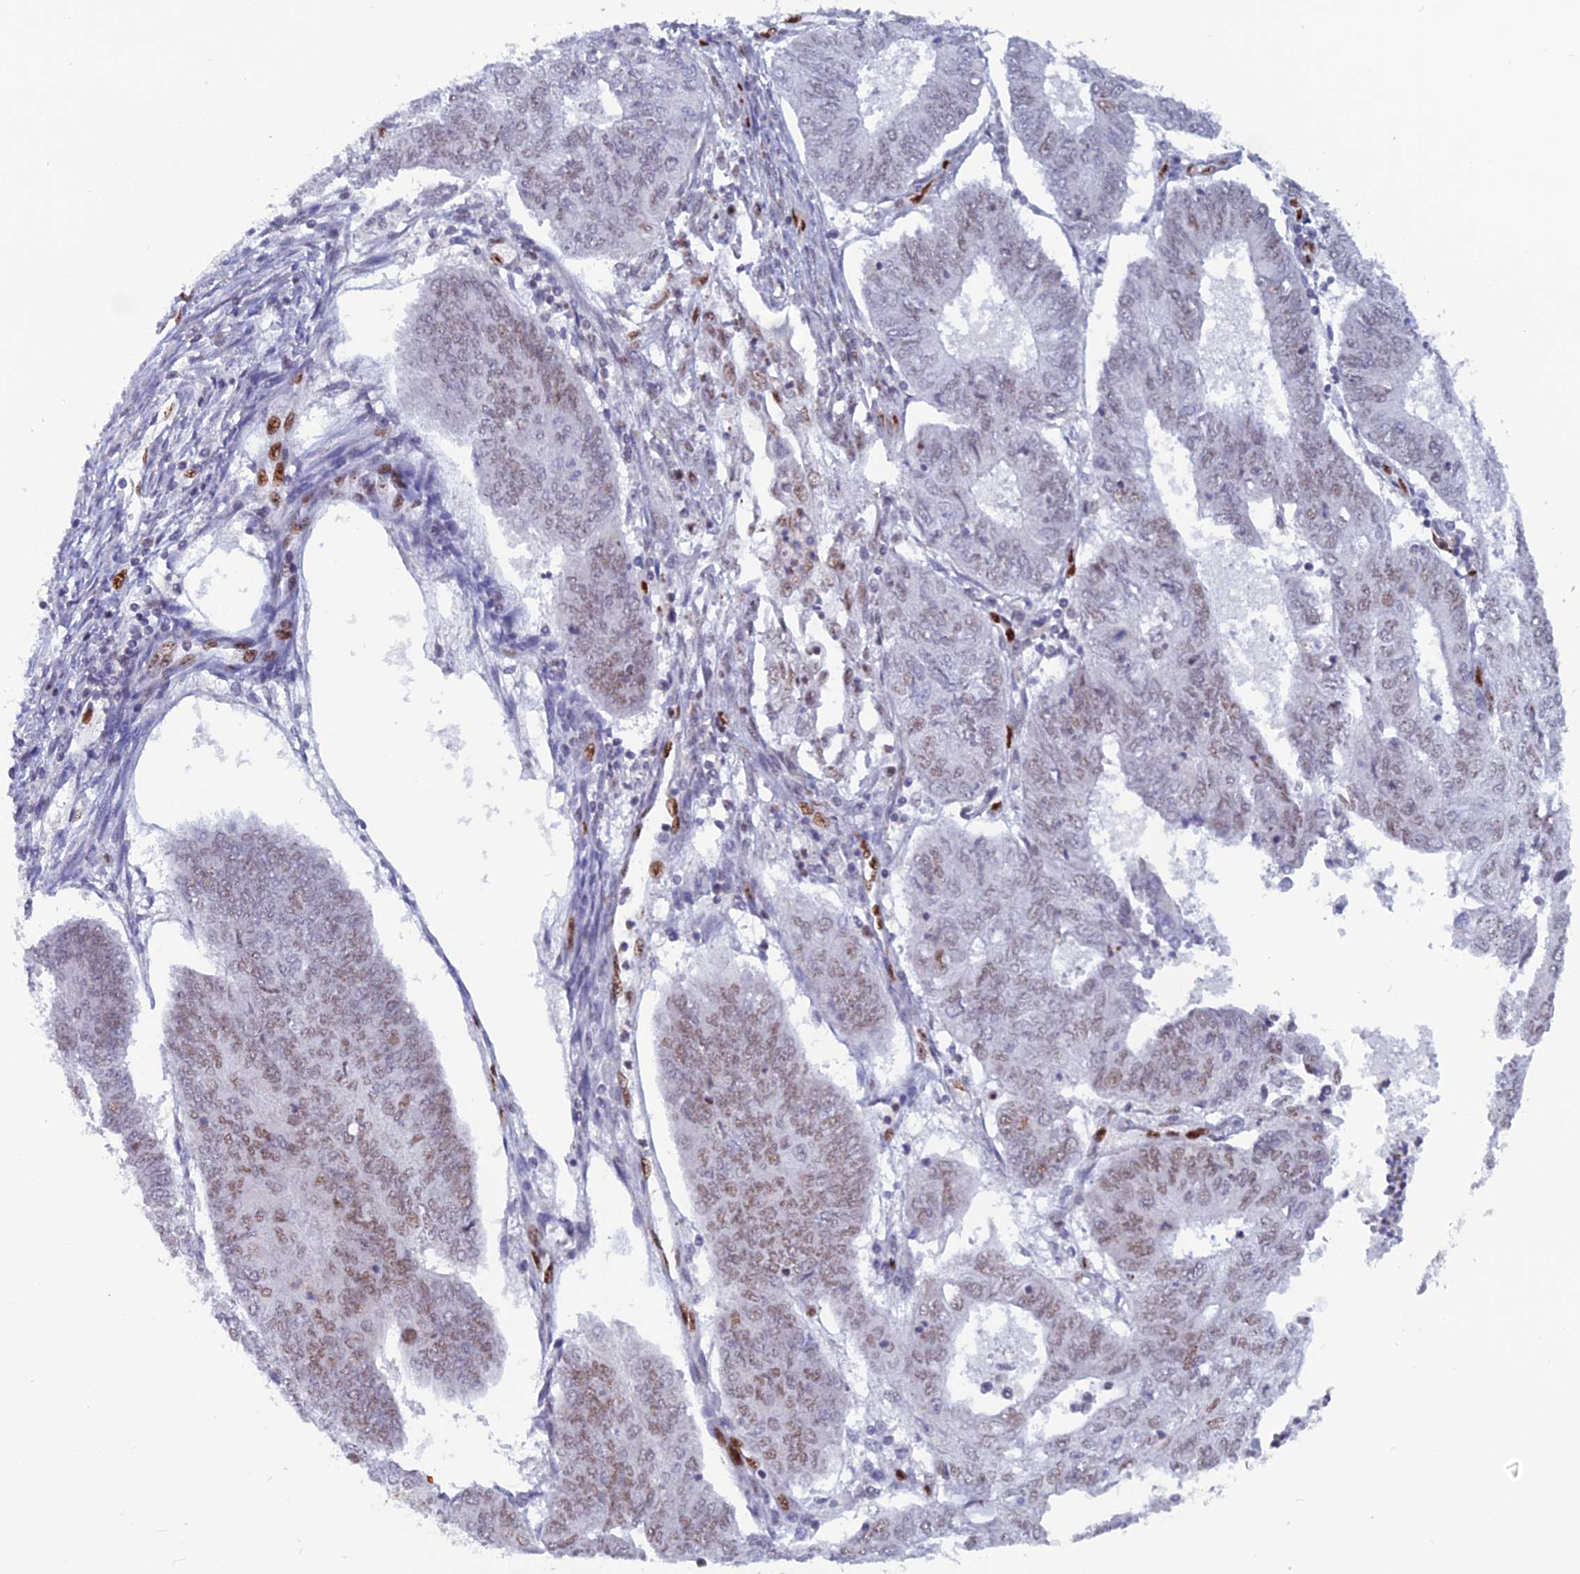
{"staining": {"intensity": "moderate", "quantity": "25%-75%", "location": "nuclear"}, "tissue": "endometrial cancer", "cell_type": "Tumor cells", "image_type": "cancer", "snomed": [{"axis": "morphology", "description": "Adenocarcinoma, NOS"}, {"axis": "topography", "description": "Endometrium"}], "caption": "Human endometrial cancer (adenocarcinoma) stained for a protein (brown) displays moderate nuclear positive staining in about 25%-75% of tumor cells.", "gene": "NOL4L", "patient": {"sex": "female", "age": 68}}